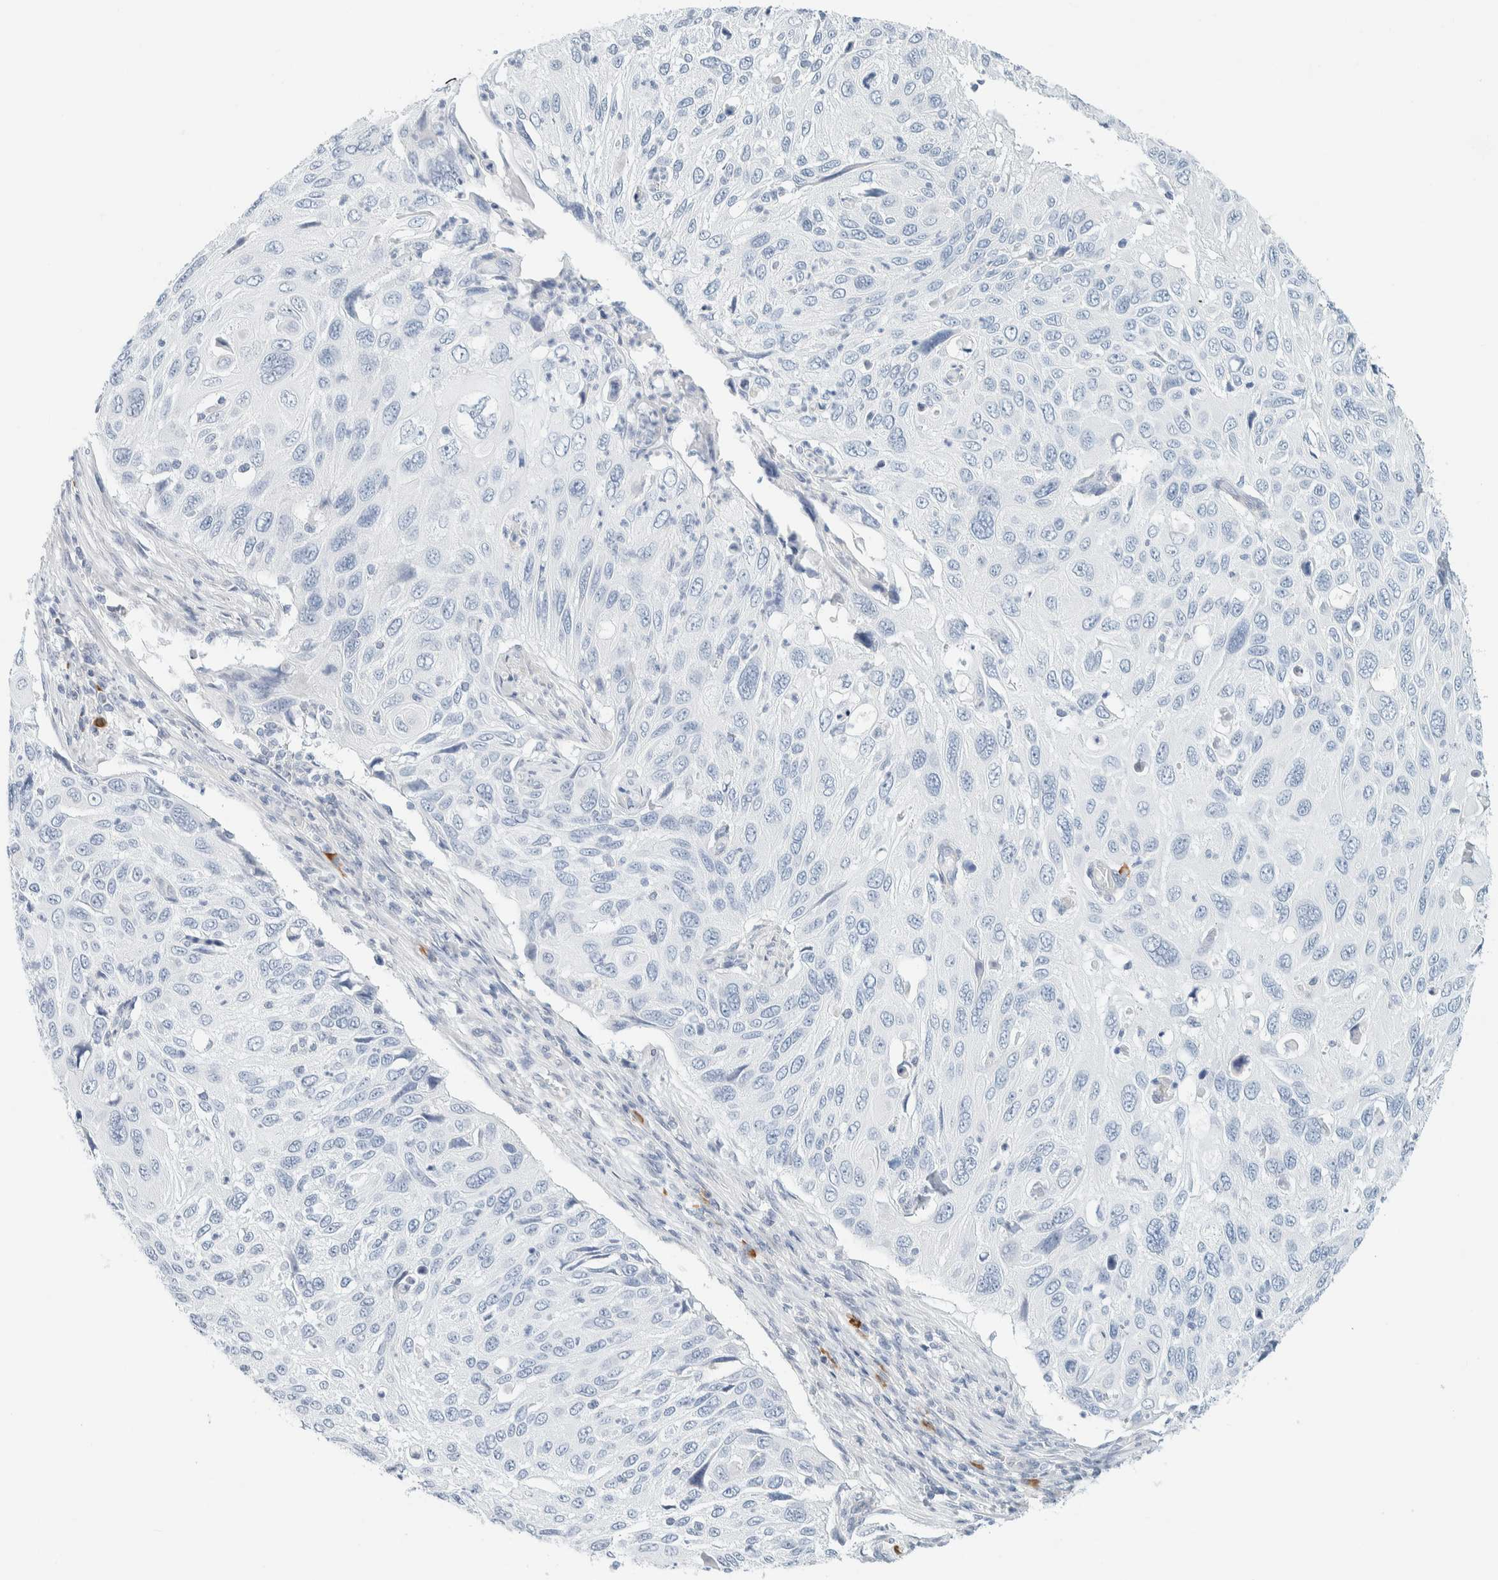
{"staining": {"intensity": "negative", "quantity": "none", "location": "none"}, "tissue": "cervical cancer", "cell_type": "Tumor cells", "image_type": "cancer", "snomed": [{"axis": "morphology", "description": "Squamous cell carcinoma, NOS"}, {"axis": "topography", "description": "Cervix"}], "caption": "The photomicrograph exhibits no significant positivity in tumor cells of cervical squamous cell carcinoma.", "gene": "ARHGAP27", "patient": {"sex": "female", "age": 70}}